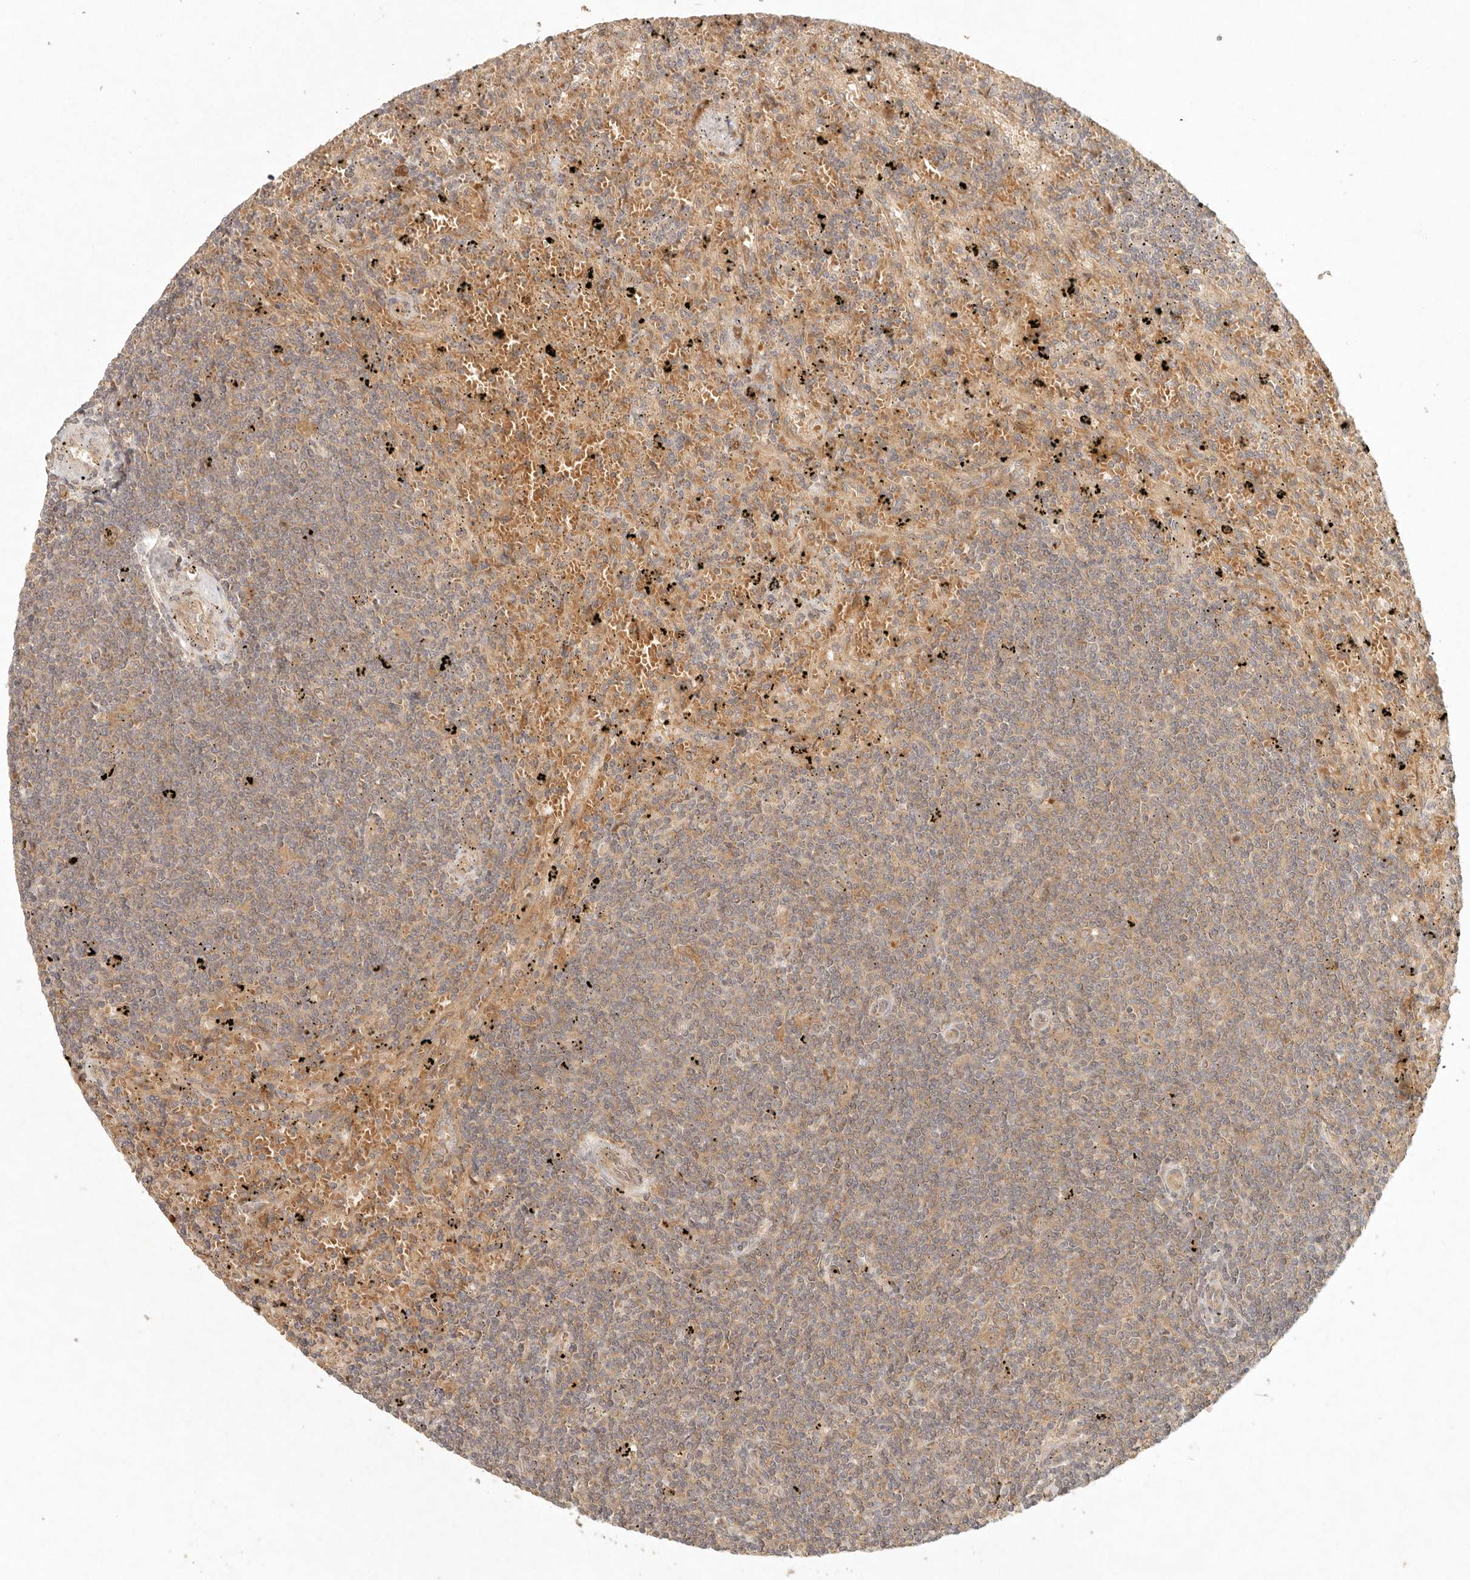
{"staining": {"intensity": "weak", "quantity": "25%-75%", "location": "cytoplasmic/membranous"}, "tissue": "lymphoma", "cell_type": "Tumor cells", "image_type": "cancer", "snomed": [{"axis": "morphology", "description": "Malignant lymphoma, non-Hodgkin's type, Low grade"}, {"axis": "topography", "description": "Spleen"}], "caption": "A photomicrograph of human lymphoma stained for a protein demonstrates weak cytoplasmic/membranous brown staining in tumor cells.", "gene": "ANKRD61", "patient": {"sex": "male", "age": 76}}